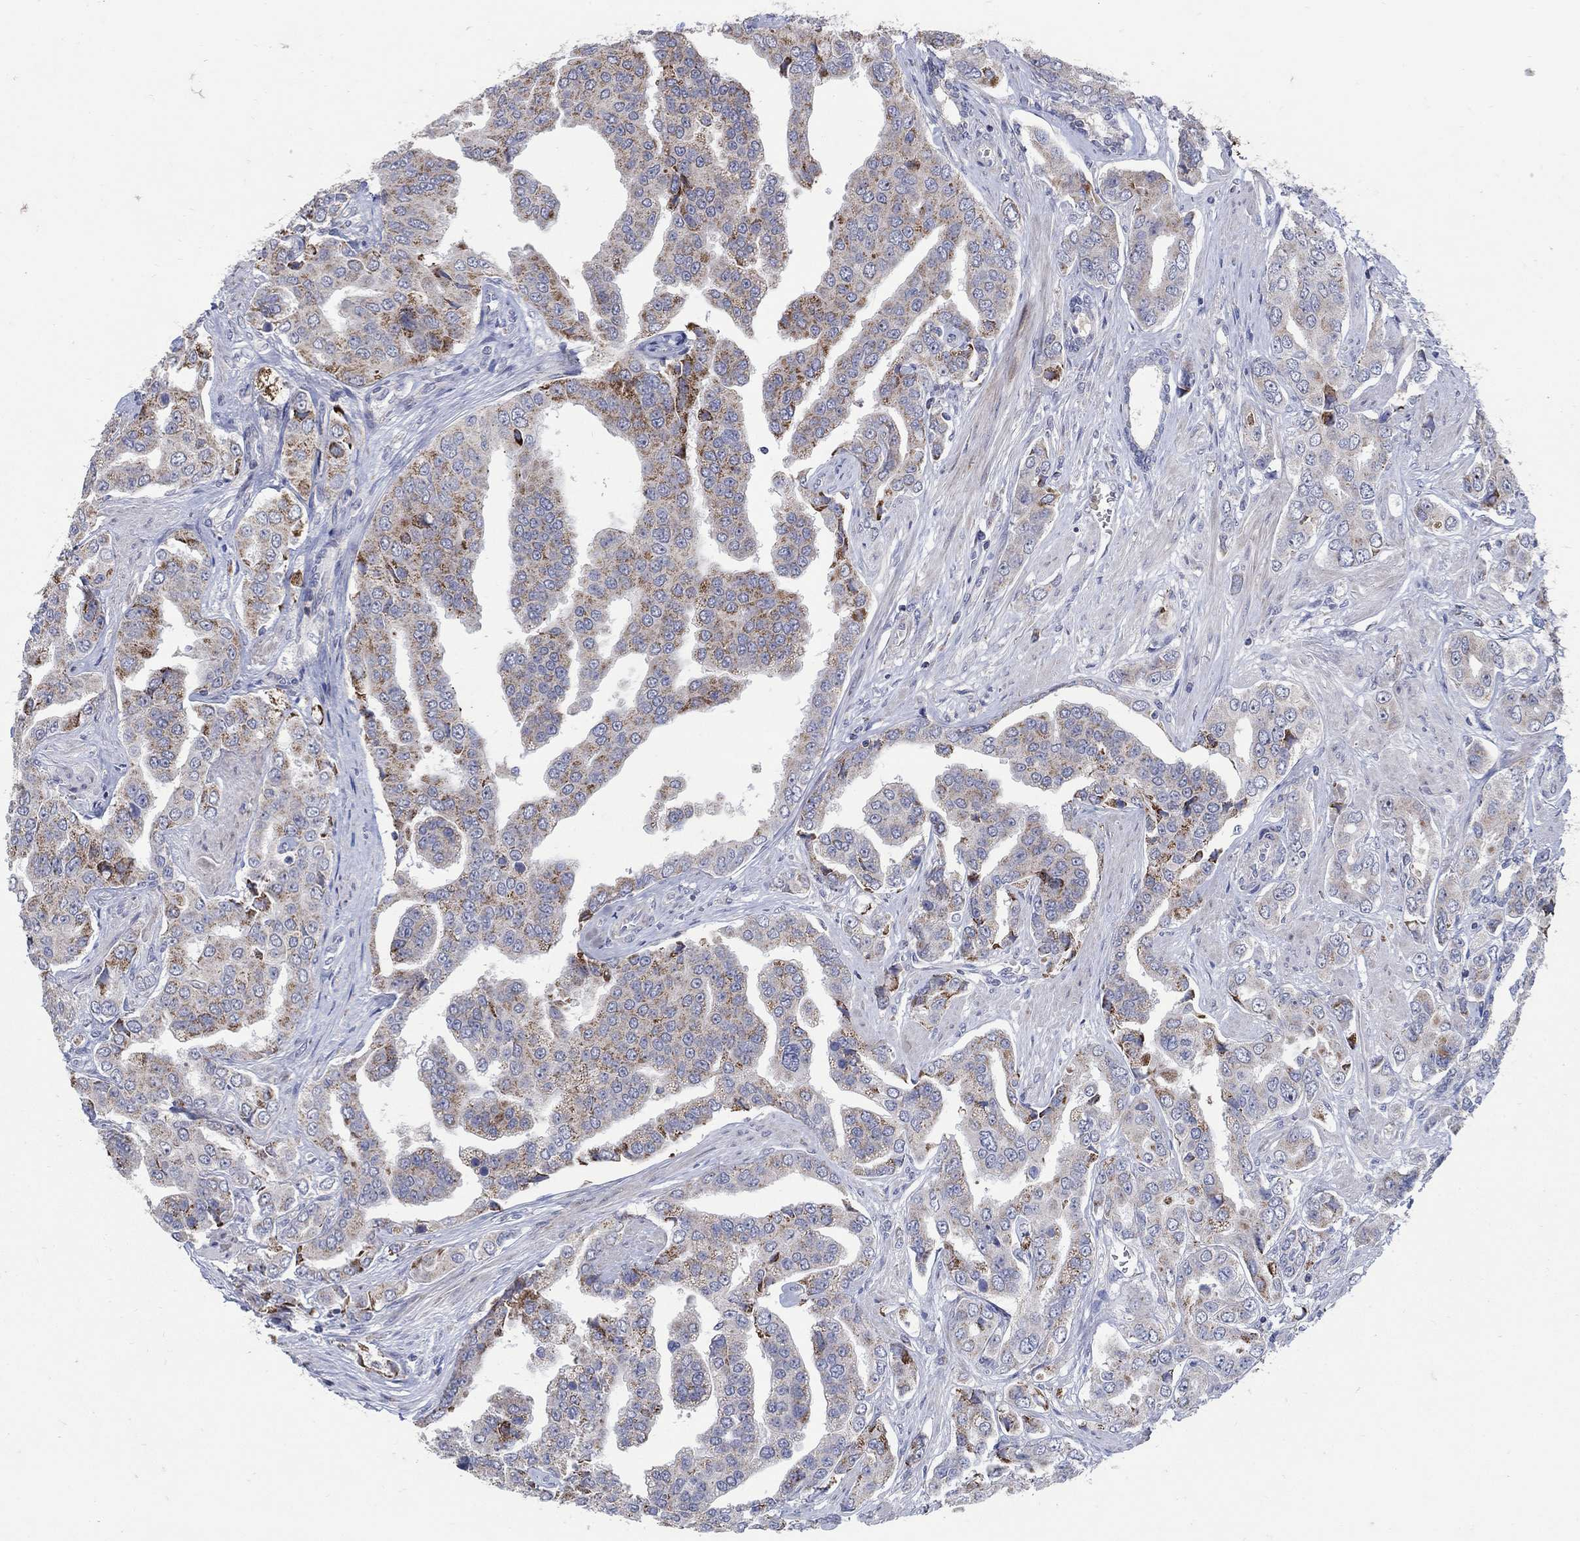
{"staining": {"intensity": "strong", "quantity": "<25%", "location": "cytoplasmic/membranous"}, "tissue": "prostate cancer", "cell_type": "Tumor cells", "image_type": "cancer", "snomed": [{"axis": "morphology", "description": "Adenocarcinoma, NOS"}, {"axis": "topography", "description": "Prostate and seminal vesicle, NOS"}, {"axis": "topography", "description": "Prostate"}], "caption": "Tumor cells show strong cytoplasmic/membranous expression in approximately <25% of cells in prostate cancer (adenocarcinoma). The protein is shown in brown color, while the nuclei are stained blue.", "gene": "HMX2", "patient": {"sex": "male", "age": 69}}